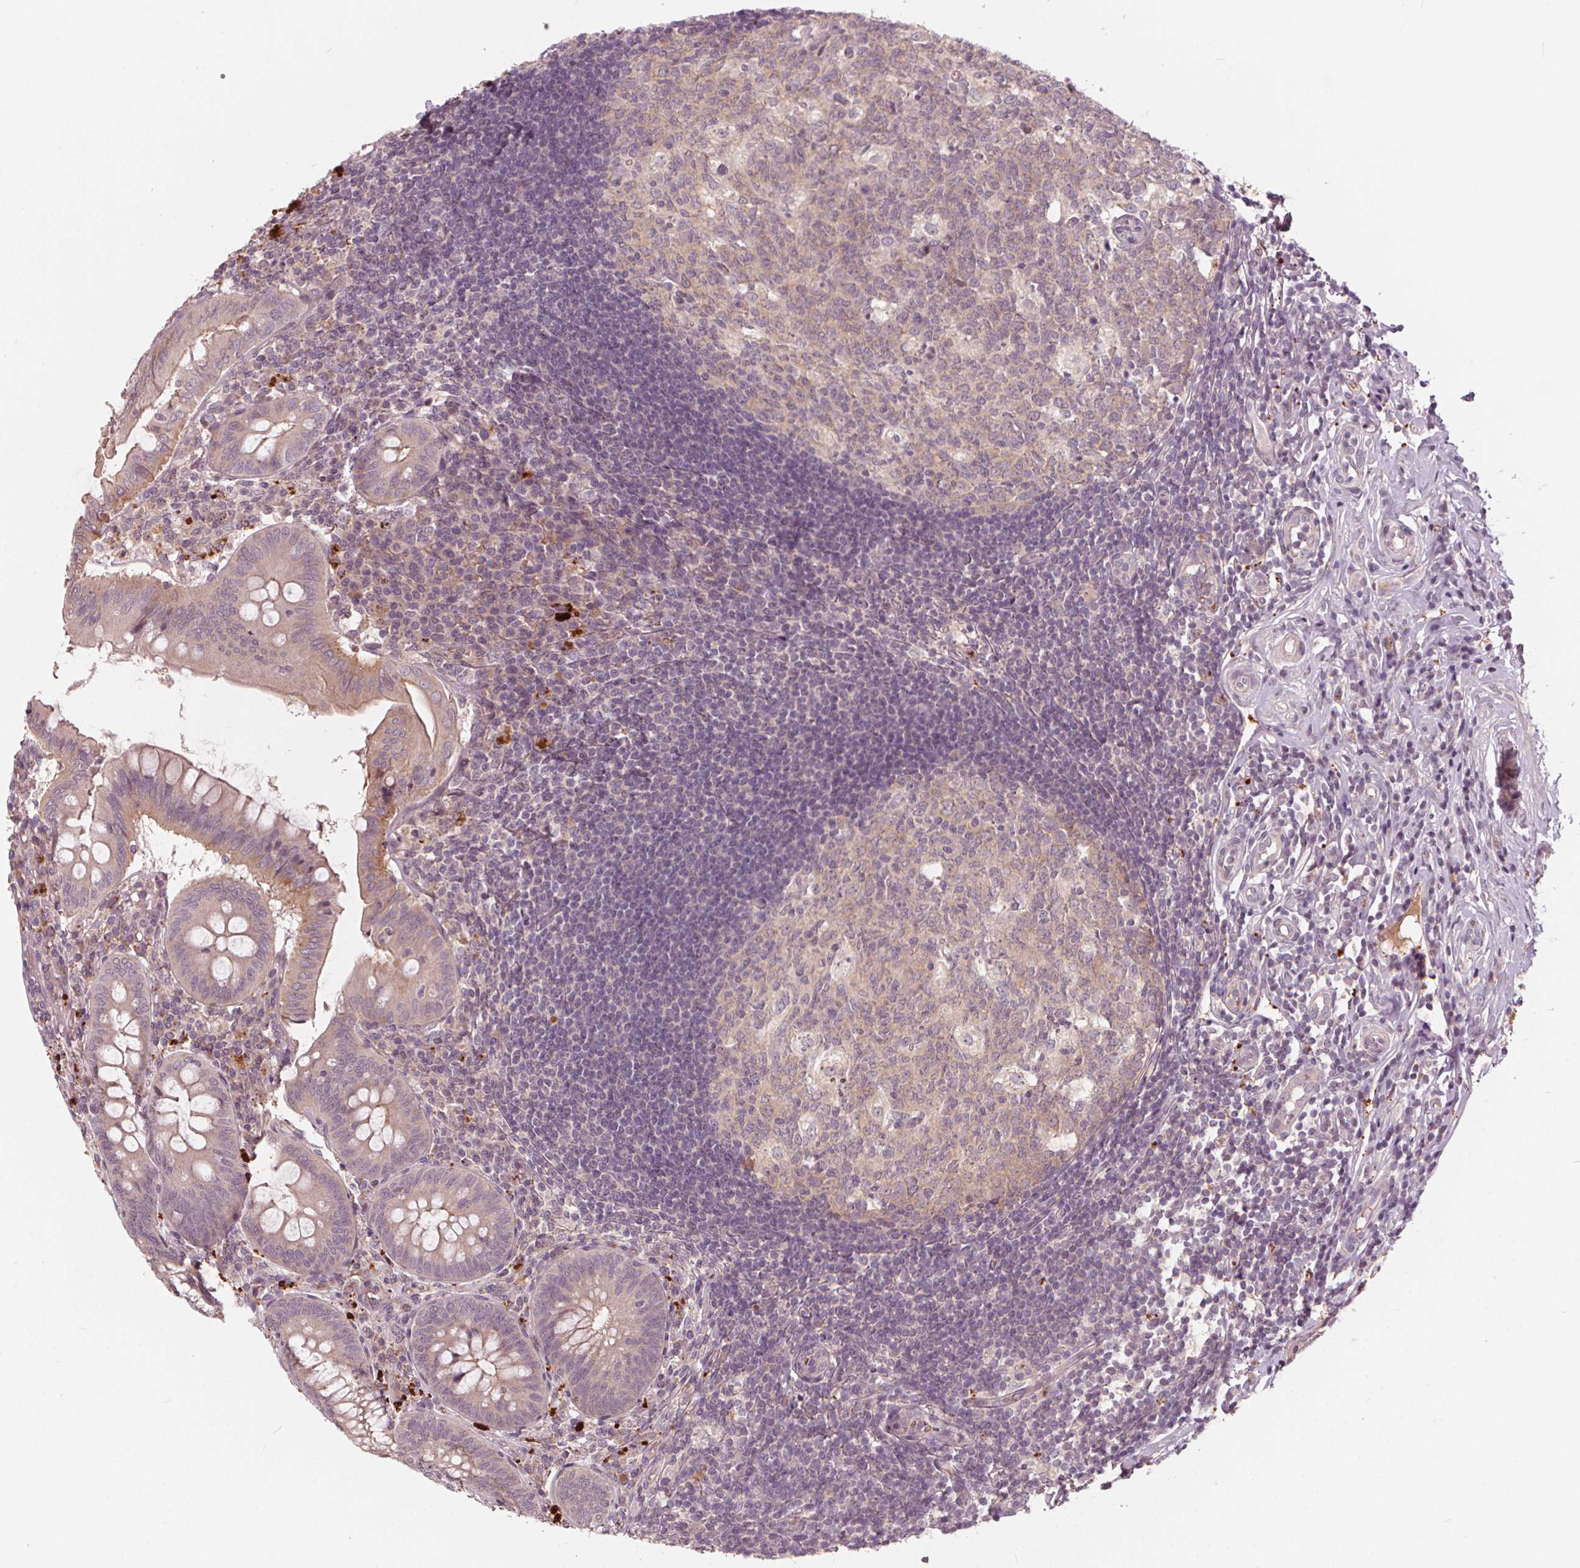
{"staining": {"intensity": "moderate", "quantity": "25%-75%", "location": "cytoplasmic/membranous"}, "tissue": "appendix", "cell_type": "Glandular cells", "image_type": "normal", "snomed": [{"axis": "morphology", "description": "Normal tissue, NOS"}, {"axis": "morphology", "description": "Inflammation, NOS"}, {"axis": "topography", "description": "Appendix"}], "caption": "High-magnification brightfield microscopy of normal appendix stained with DAB (brown) and counterstained with hematoxylin (blue). glandular cells exhibit moderate cytoplasmic/membranous expression is appreciated in approximately25%-75% of cells.", "gene": "IPO13", "patient": {"sex": "male", "age": 16}}